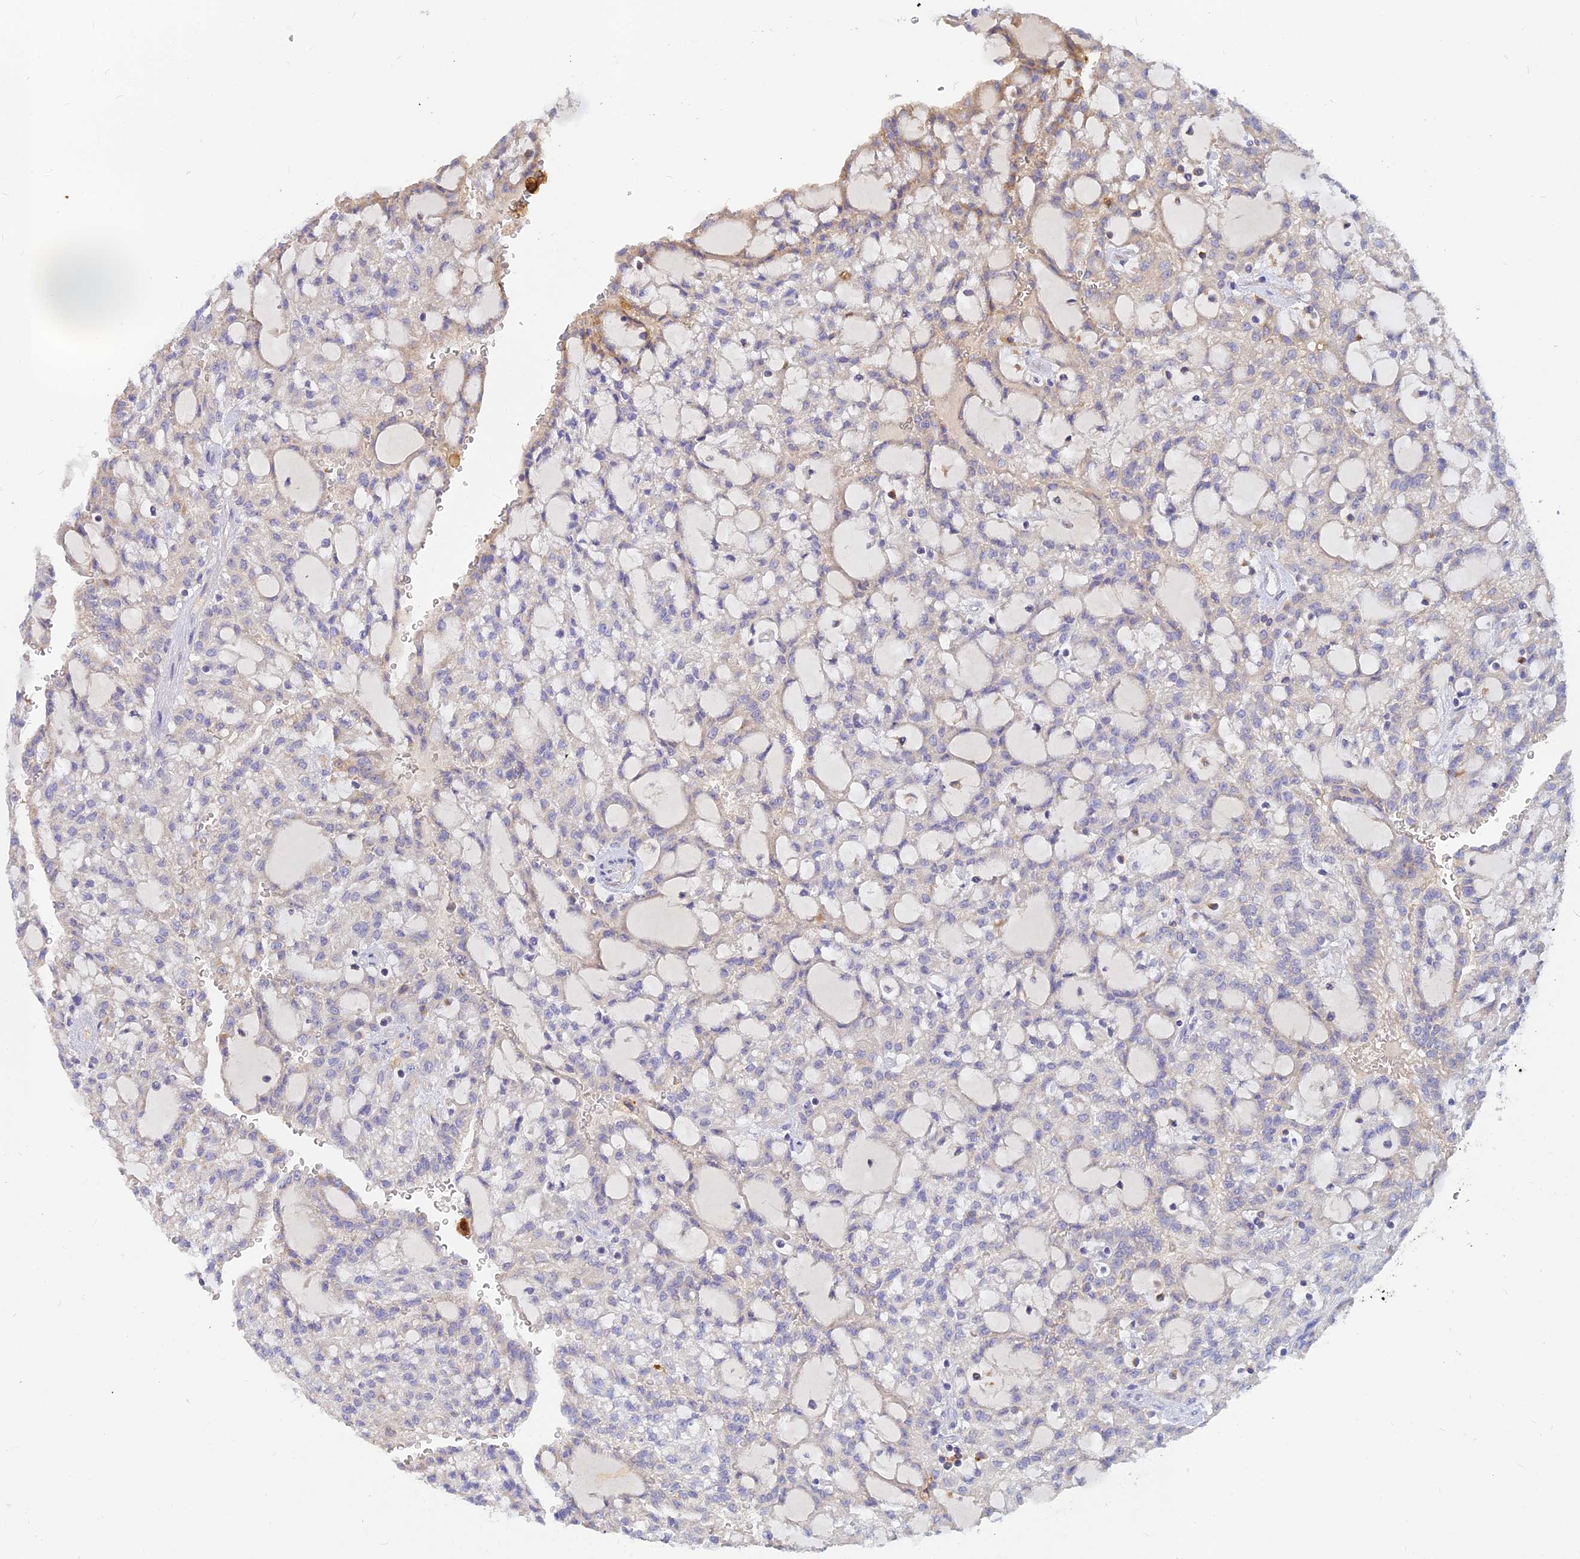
{"staining": {"intensity": "weak", "quantity": "<25%", "location": "cytoplasmic/membranous"}, "tissue": "renal cancer", "cell_type": "Tumor cells", "image_type": "cancer", "snomed": [{"axis": "morphology", "description": "Adenocarcinoma, NOS"}, {"axis": "topography", "description": "Kidney"}], "caption": "Tumor cells show no significant protein staining in adenocarcinoma (renal).", "gene": "CACNA1B", "patient": {"sex": "male", "age": 63}}